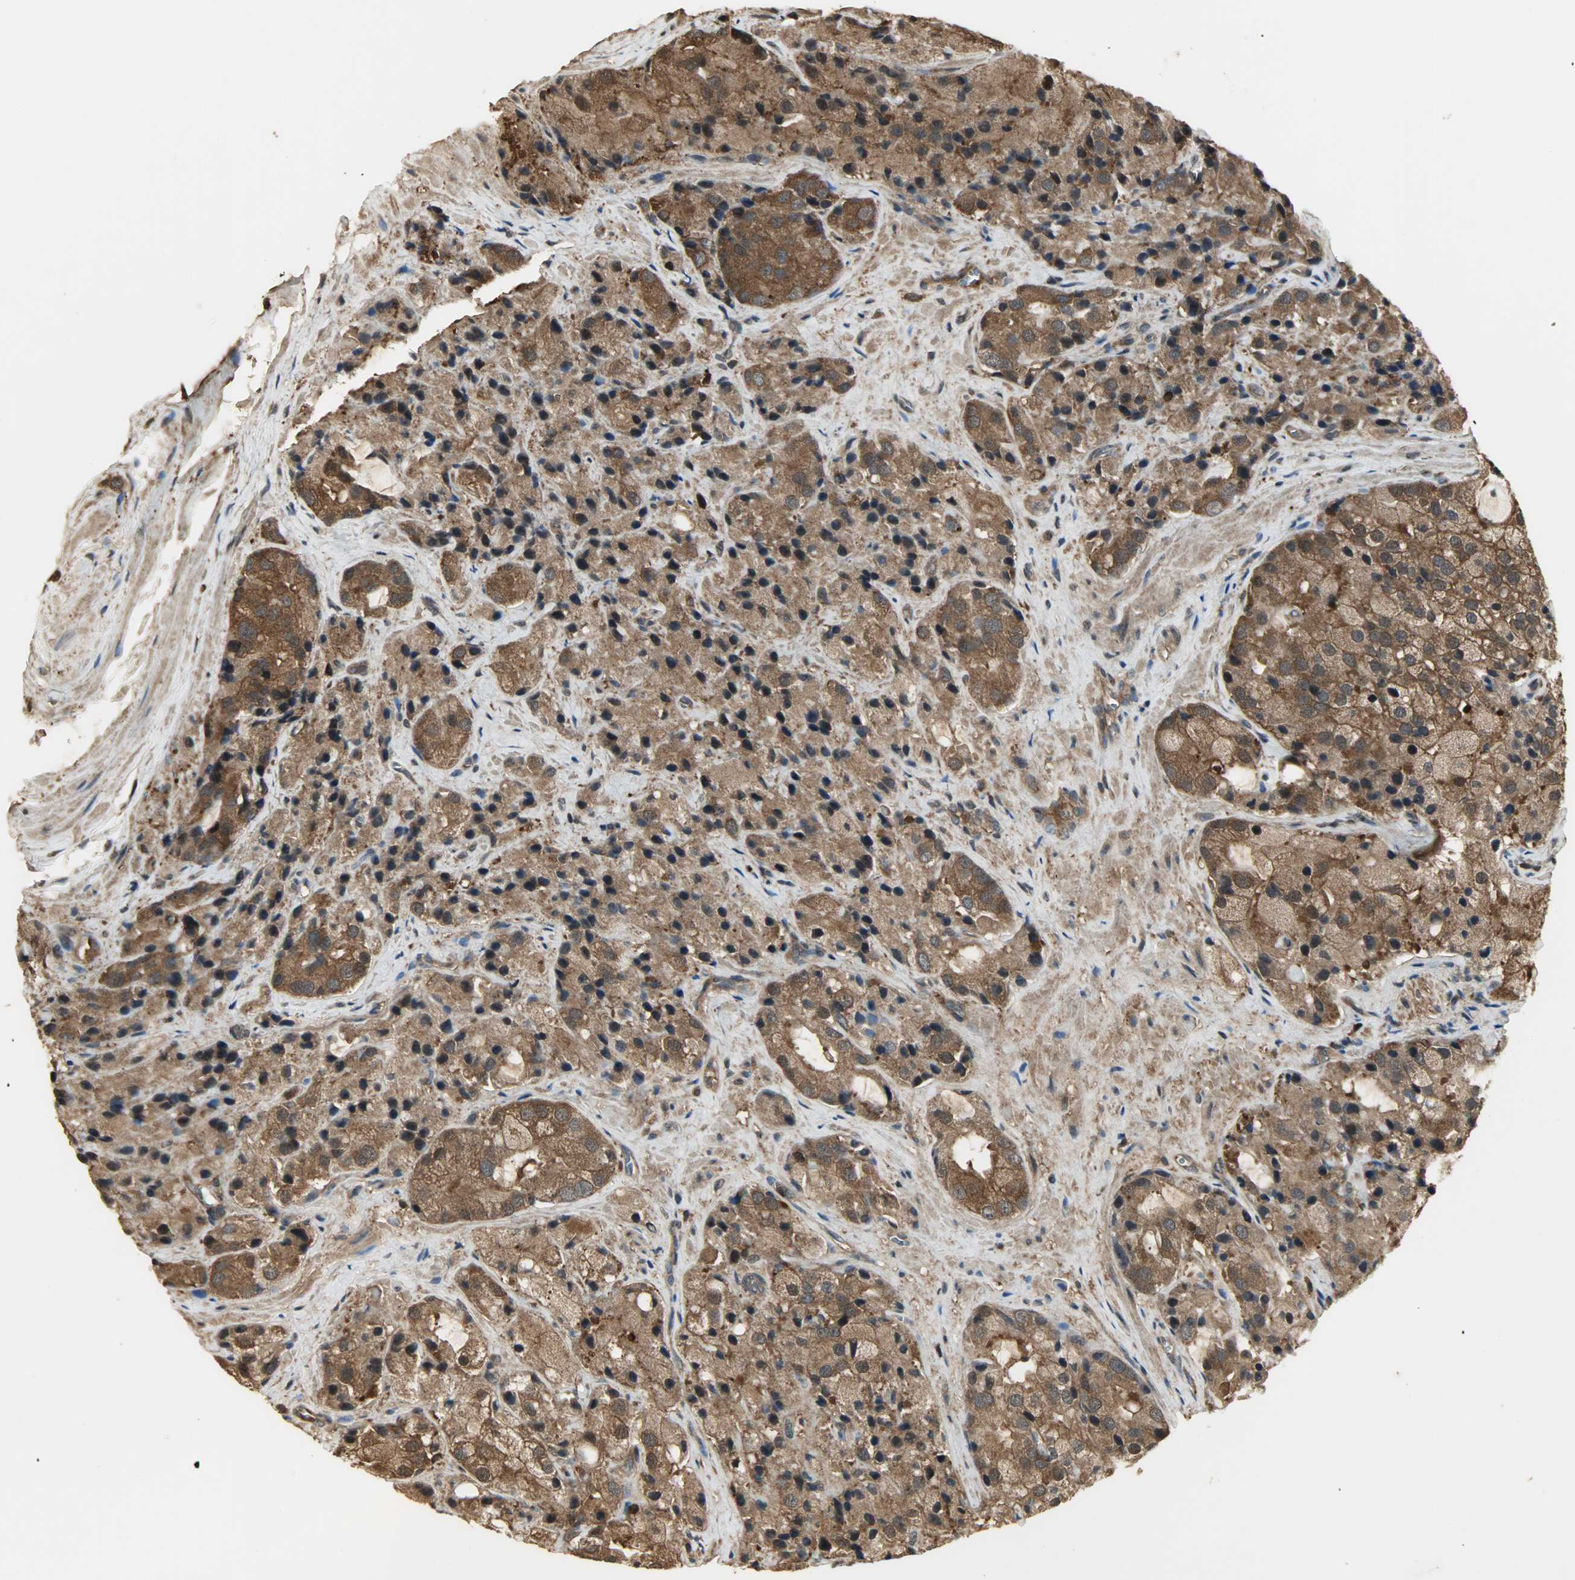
{"staining": {"intensity": "strong", "quantity": ">75%", "location": "cytoplasmic/membranous,nuclear"}, "tissue": "prostate cancer", "cell_type": "Tumor cells", "image_type": "cancer", "snomed": [{"axis": "morphology", "description": "Adenocarcinoma, High grade"}, {"axis": "topography", "description": "Prostate"}], "caption": "Immunohistochemistry (DAB (3,3'-diaminobenzidine)) staining of human adenocarcinoma (high-grade) (prostate) demonstrates strong cytoplasmic/membranous and nuclear protein staining in about >75% of tumor cells.", "gene": "YWHAZ", "patient": {"sex": "male", "age": 70}}